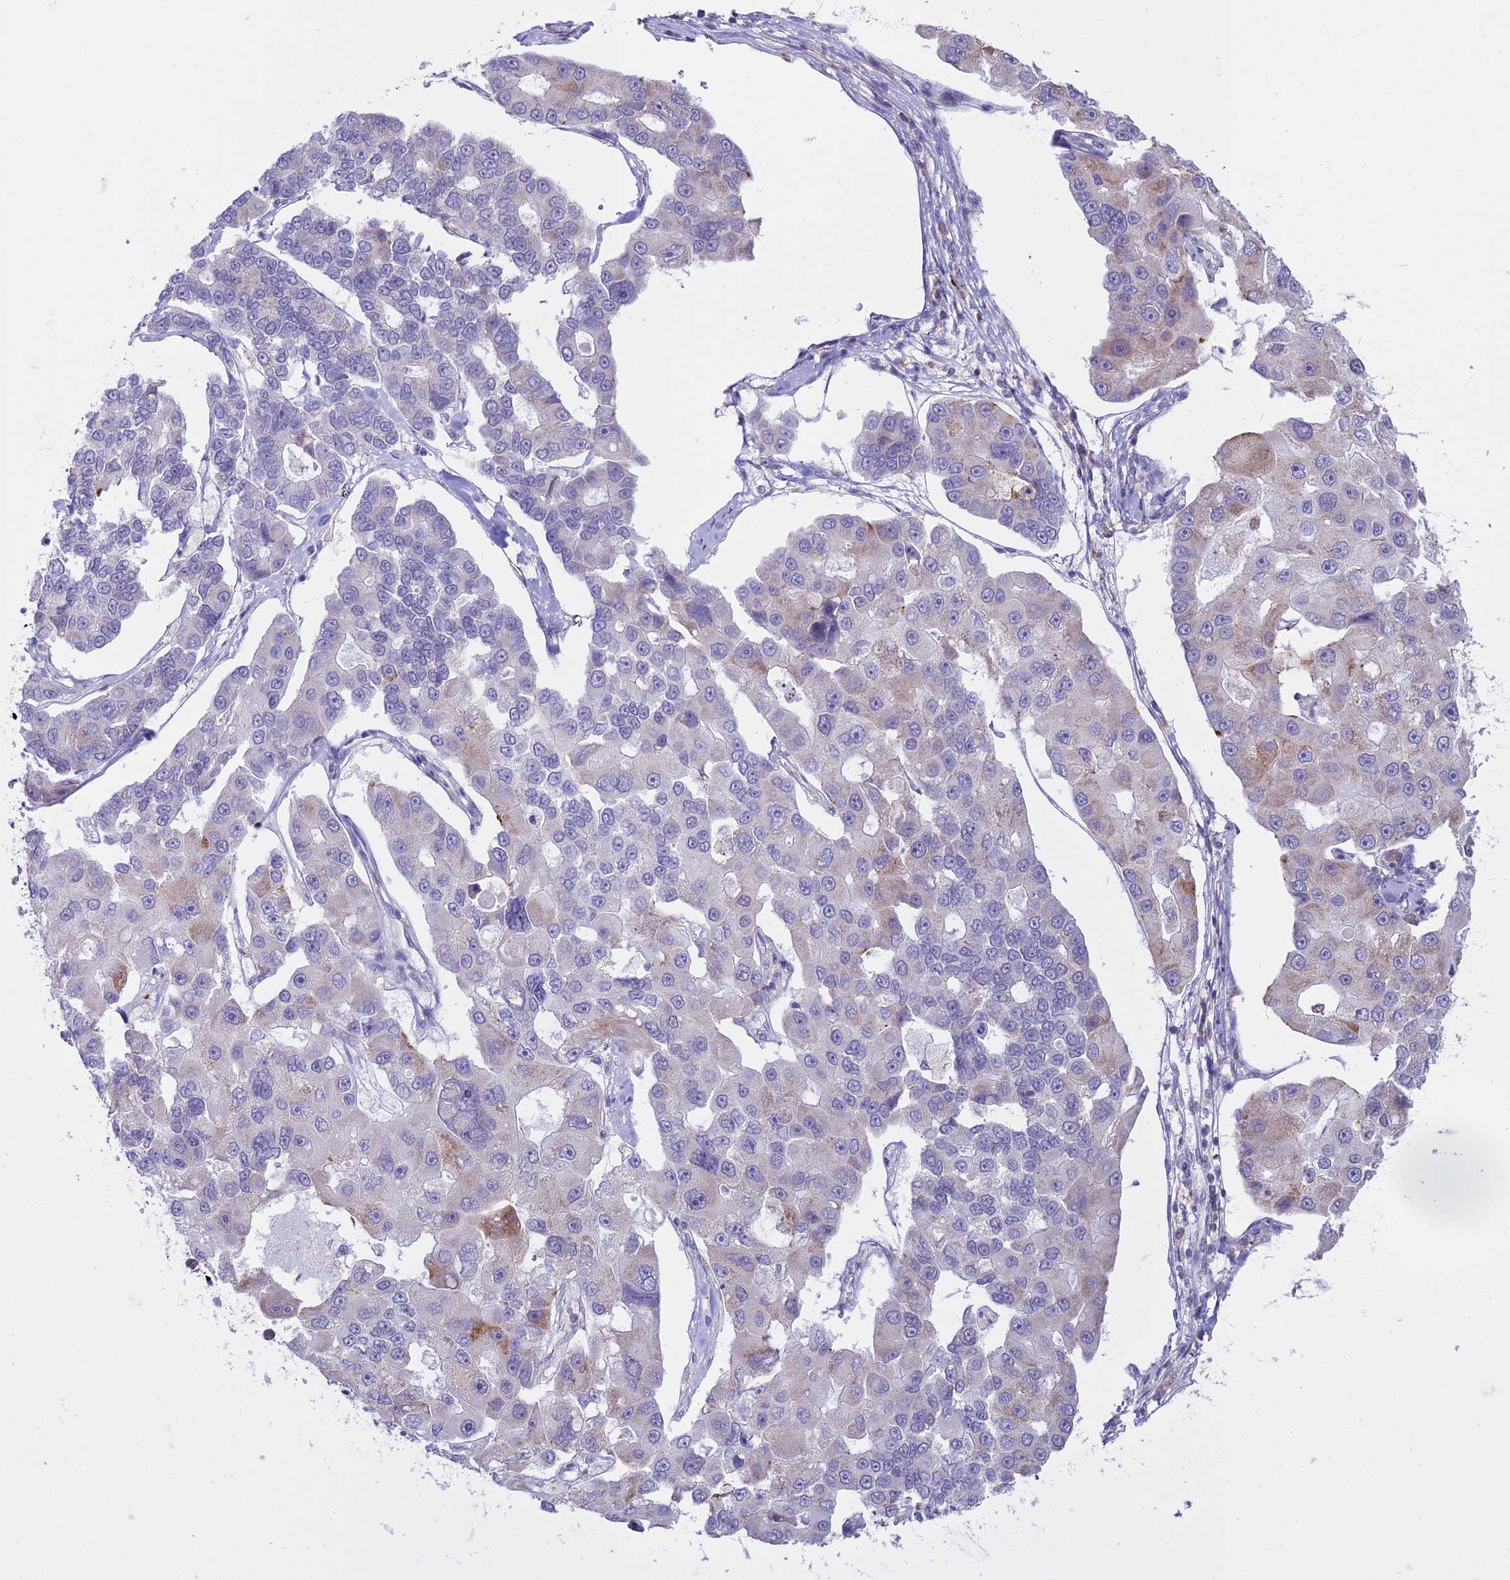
{"staining": {"intensity": "weak", "quantity": "<25%", "location": "cytoplasmic/membranous"}, "tissue": "lung cancer", "cell_type": "Tumor cells", "image_type": "cancer", "snomed": [{"axis": "morphology", "description": "Adenocarcinoma, NOS"}, {"axis": "topography", "description": "Lung"}], "caption": "Histopathology image shows no protein expression in tumor cells of lung adenocarcinoma tissue.", "gene": "RPS26", "patient": {"sex": "female", "age": 54}}